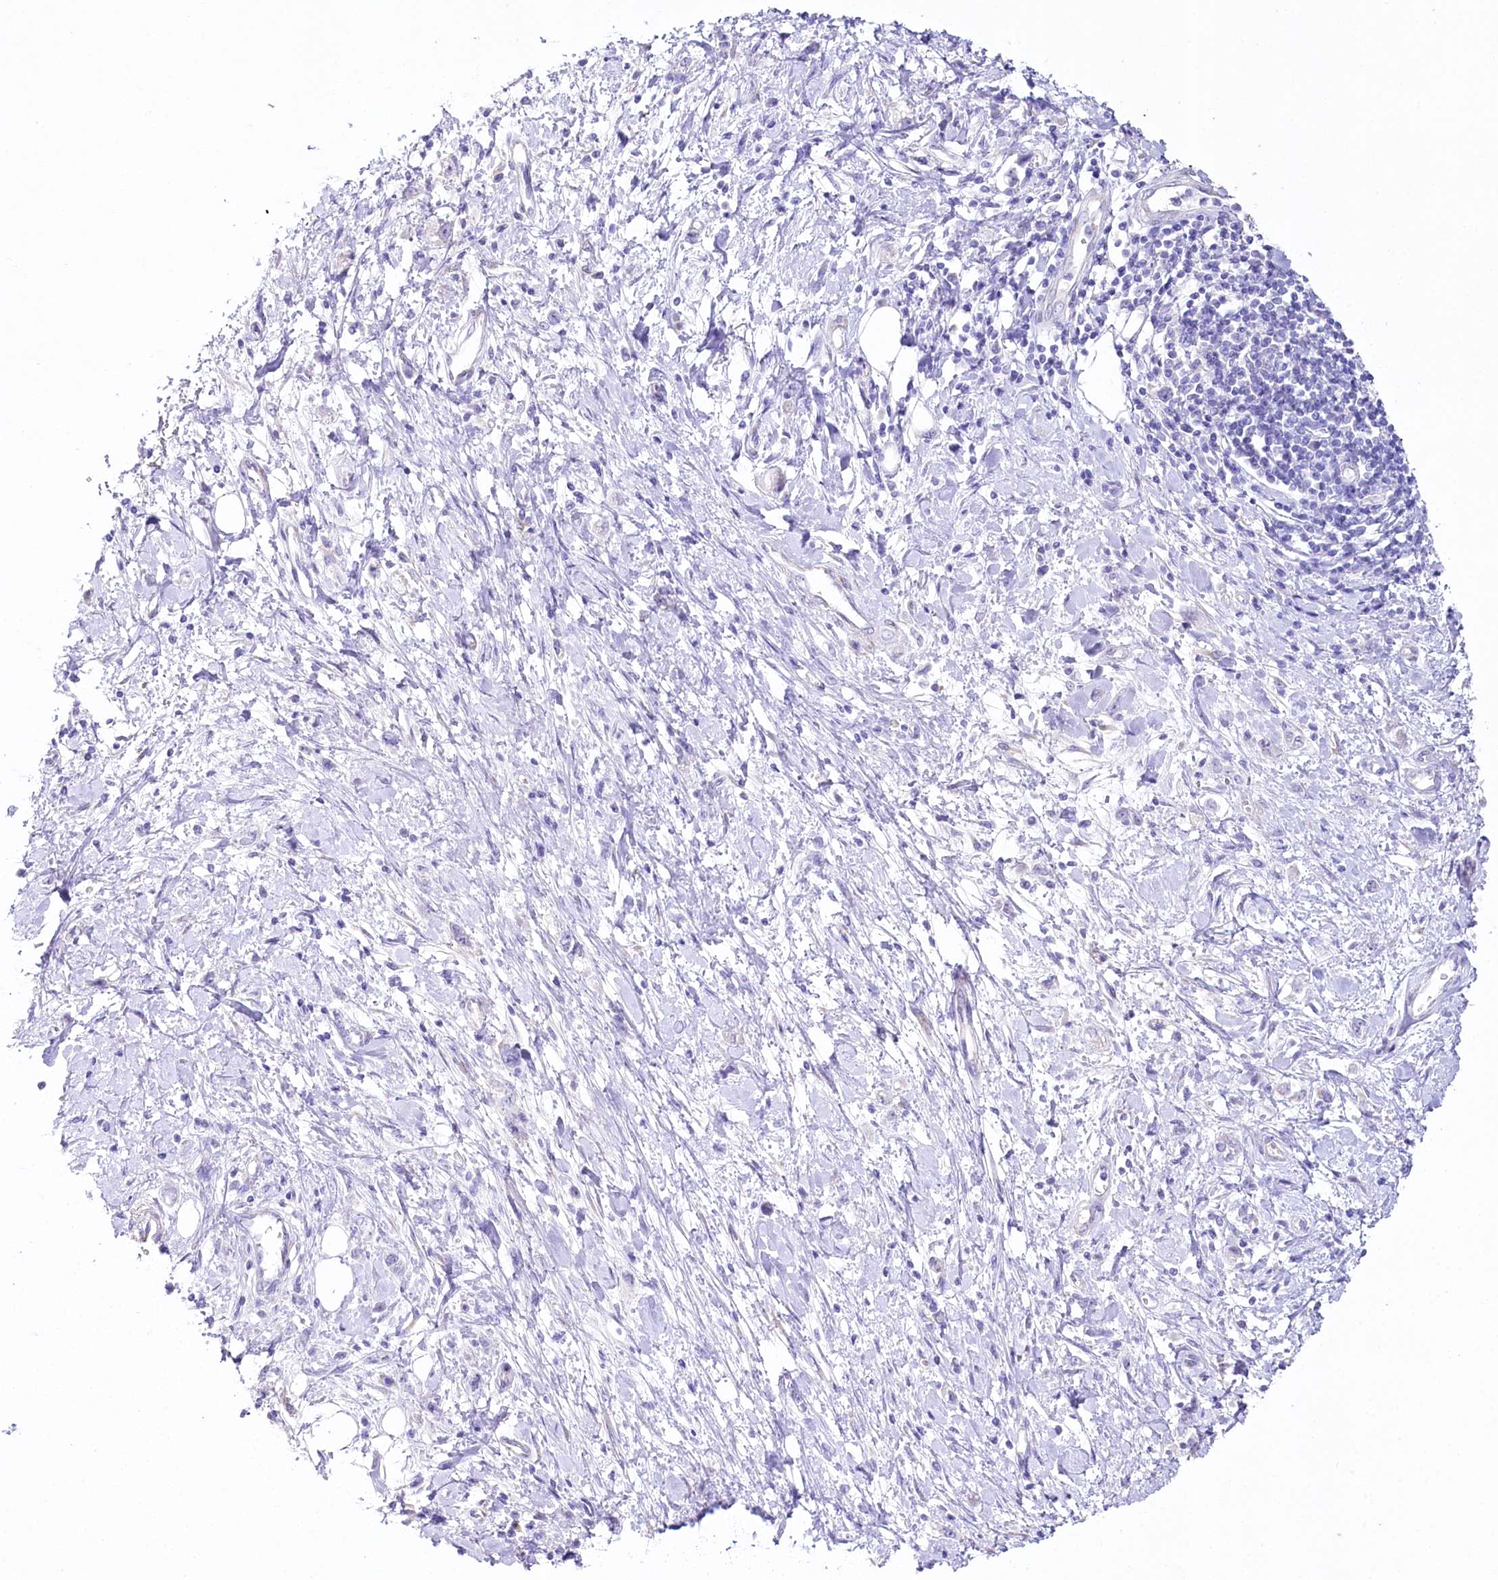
{"staining": {"intensity": "negative", "quantity": "none", "location": "none"}, "tissue": "stomach cancer", "cell_type": "Tumor cells", "image_type": "cancer", "snomed": [{"axis": "morphology", "description": "Adenocarcinoma, NOS"}, {"axis": "topography", "description": "Stomach"}], "caption": "This micrograph is of adenocarcinoma (stomach) stained with immunohistochemistry (IHC) to label a protein in brown with the nuclei are counter-stained blue. There is no expression in tumor cells.", "gene": "CSN3", "patient": {"sex": "female", "age": 76}}